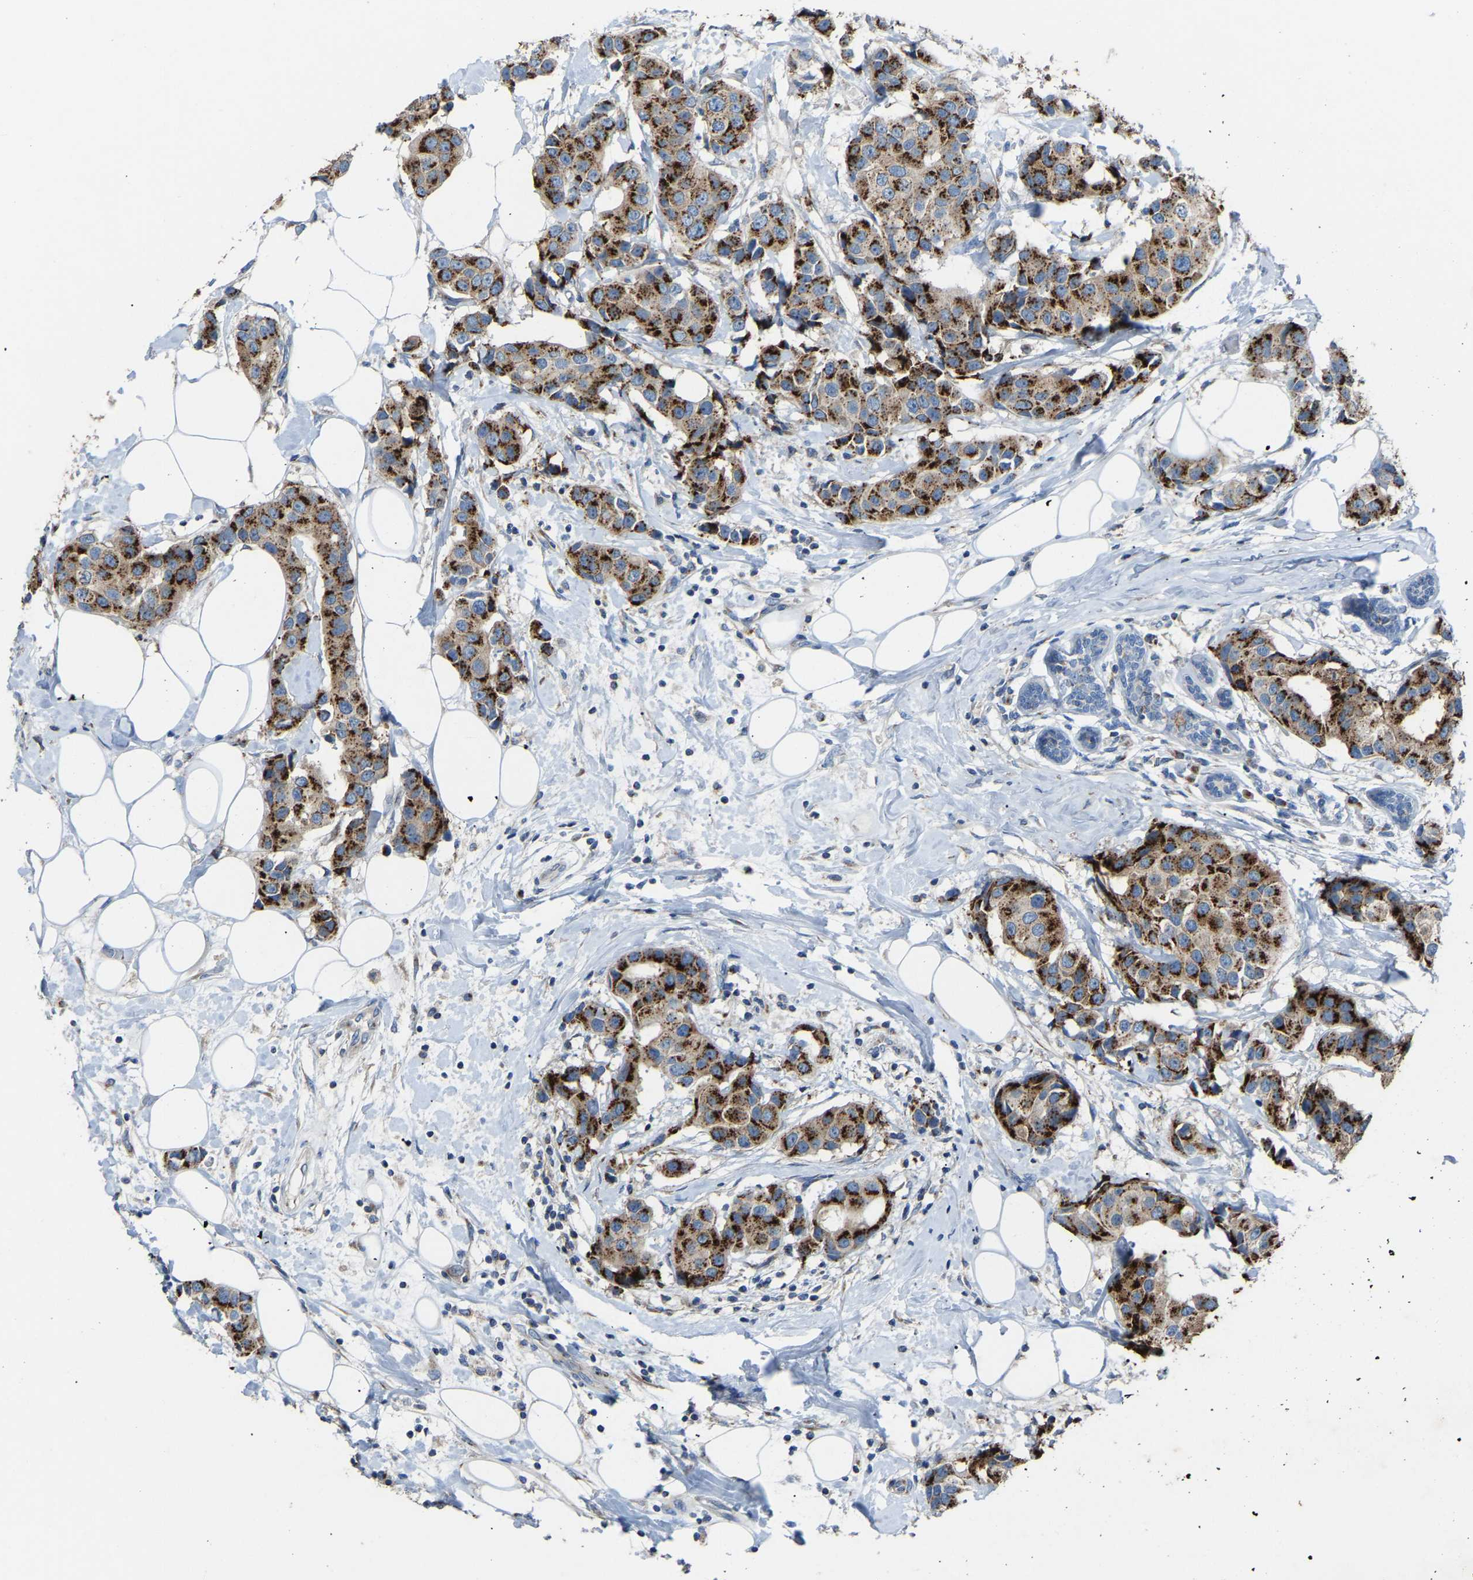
{"staining": {"intensity": "strong", "quantity": ">75%", "location": "cytoplasmic/membranous"}, "tissue": "breast cancer", "cell_type": "Tumor cells", "image_type": "cancer", "snomed": [{"axis": "morphology", "description": "Normal tissue, NOS"}, {"axis": "morphology", "description": "Duct carcinoma"}, {"axis": "topography", "description": "Breast"}], "caption": "Breast cancer (intraductal carcinoma) tissue displays strong cytoplasmic/membranous positivity in approximately >75% of tumor cells", "gene": "CANT1", "patient": {"sex": "female", "age": 39}}